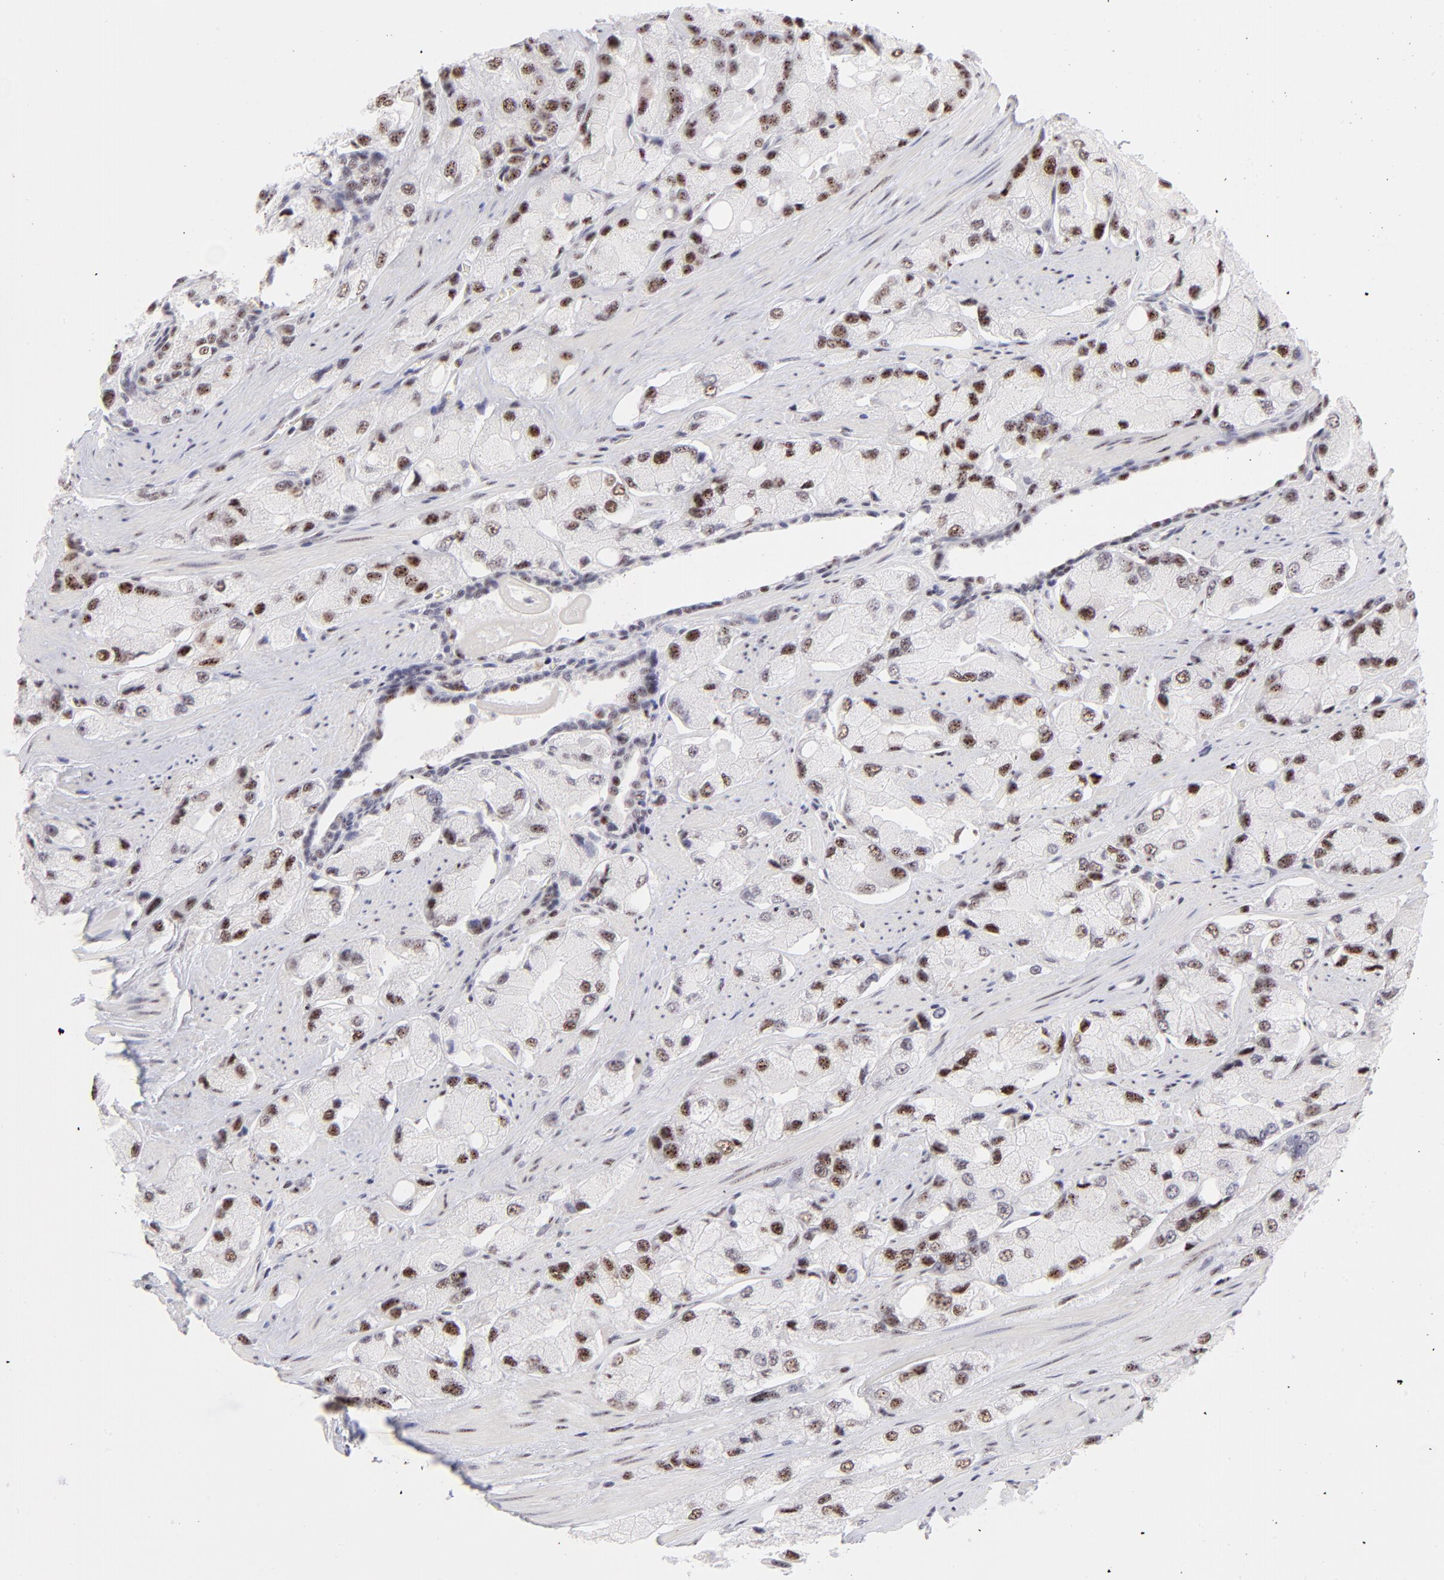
{"staining": {"intensity": "moderate", "quantity": ">75%", "location": "nuclear"}, "tissue": "prostate cancer", "cell_type": "Tumor cells", "image_type": "cancer", "snomed": [{"axis": "morphology", "description": "Adenocarcinoma, High grade"}, {"axis": "topography", "description": "Prostate"}], "caption": "Brown immunohistochemical staining in human adenocarcinoma (high-grade) (prostate) shows moderate nuclear positivity in about >75% of tumor cells.", "gene": "CDC25C", "patient": {"sex": "male", "age": 58}}